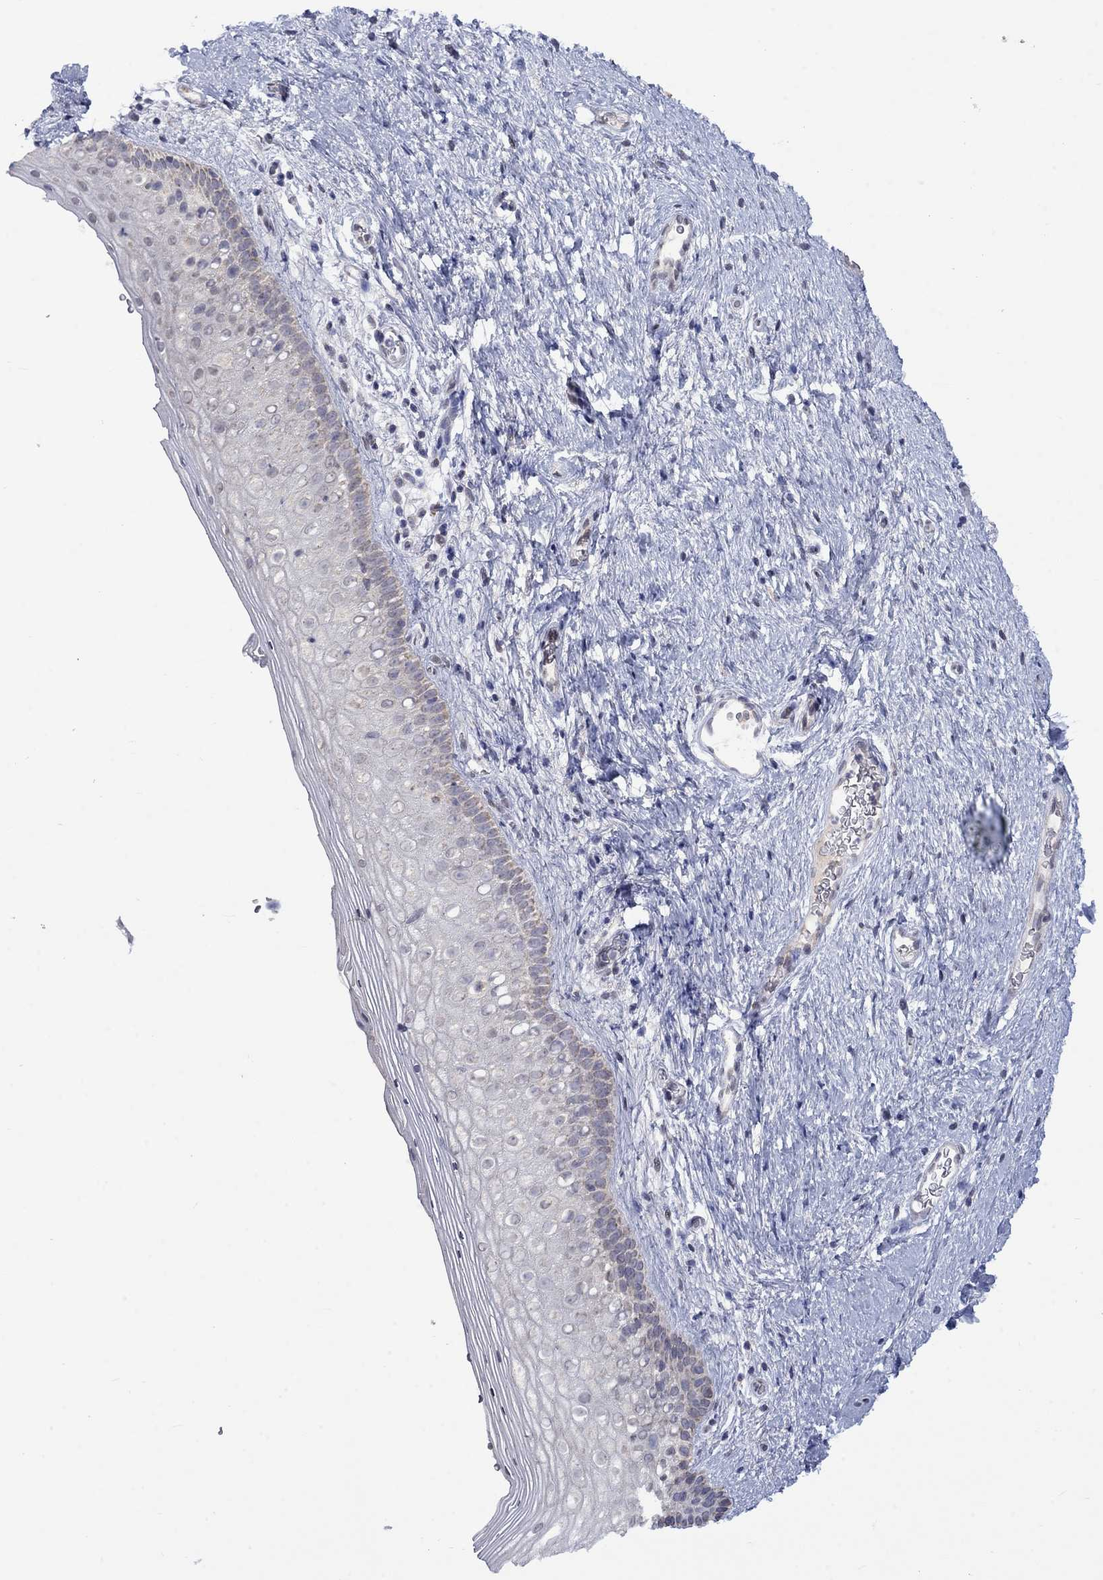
{"staining": {"intensity": "negative", "quantity": "none", "location": "none"}, "tissue": "vagina", "cell_type": "Squamous epithelial cells", "image_type": "normal", "snomed": [{"axis": "morphology", "description": "Normal tissue, NOS"}, {"axis": "topography", "description": "Vagina"}], "caption": "Immunohistochemistry photomicrograph of benign vagina: human vagina stained with DAB (3,3'-diaminobenzidine) shows no significant protein positivity in squamous epithelial cells. (Immunohistochemistry, brightfield microscopy, high magnification).", "gene": "KCNJ16", "patient": {"sex": "female", "age": 47}}